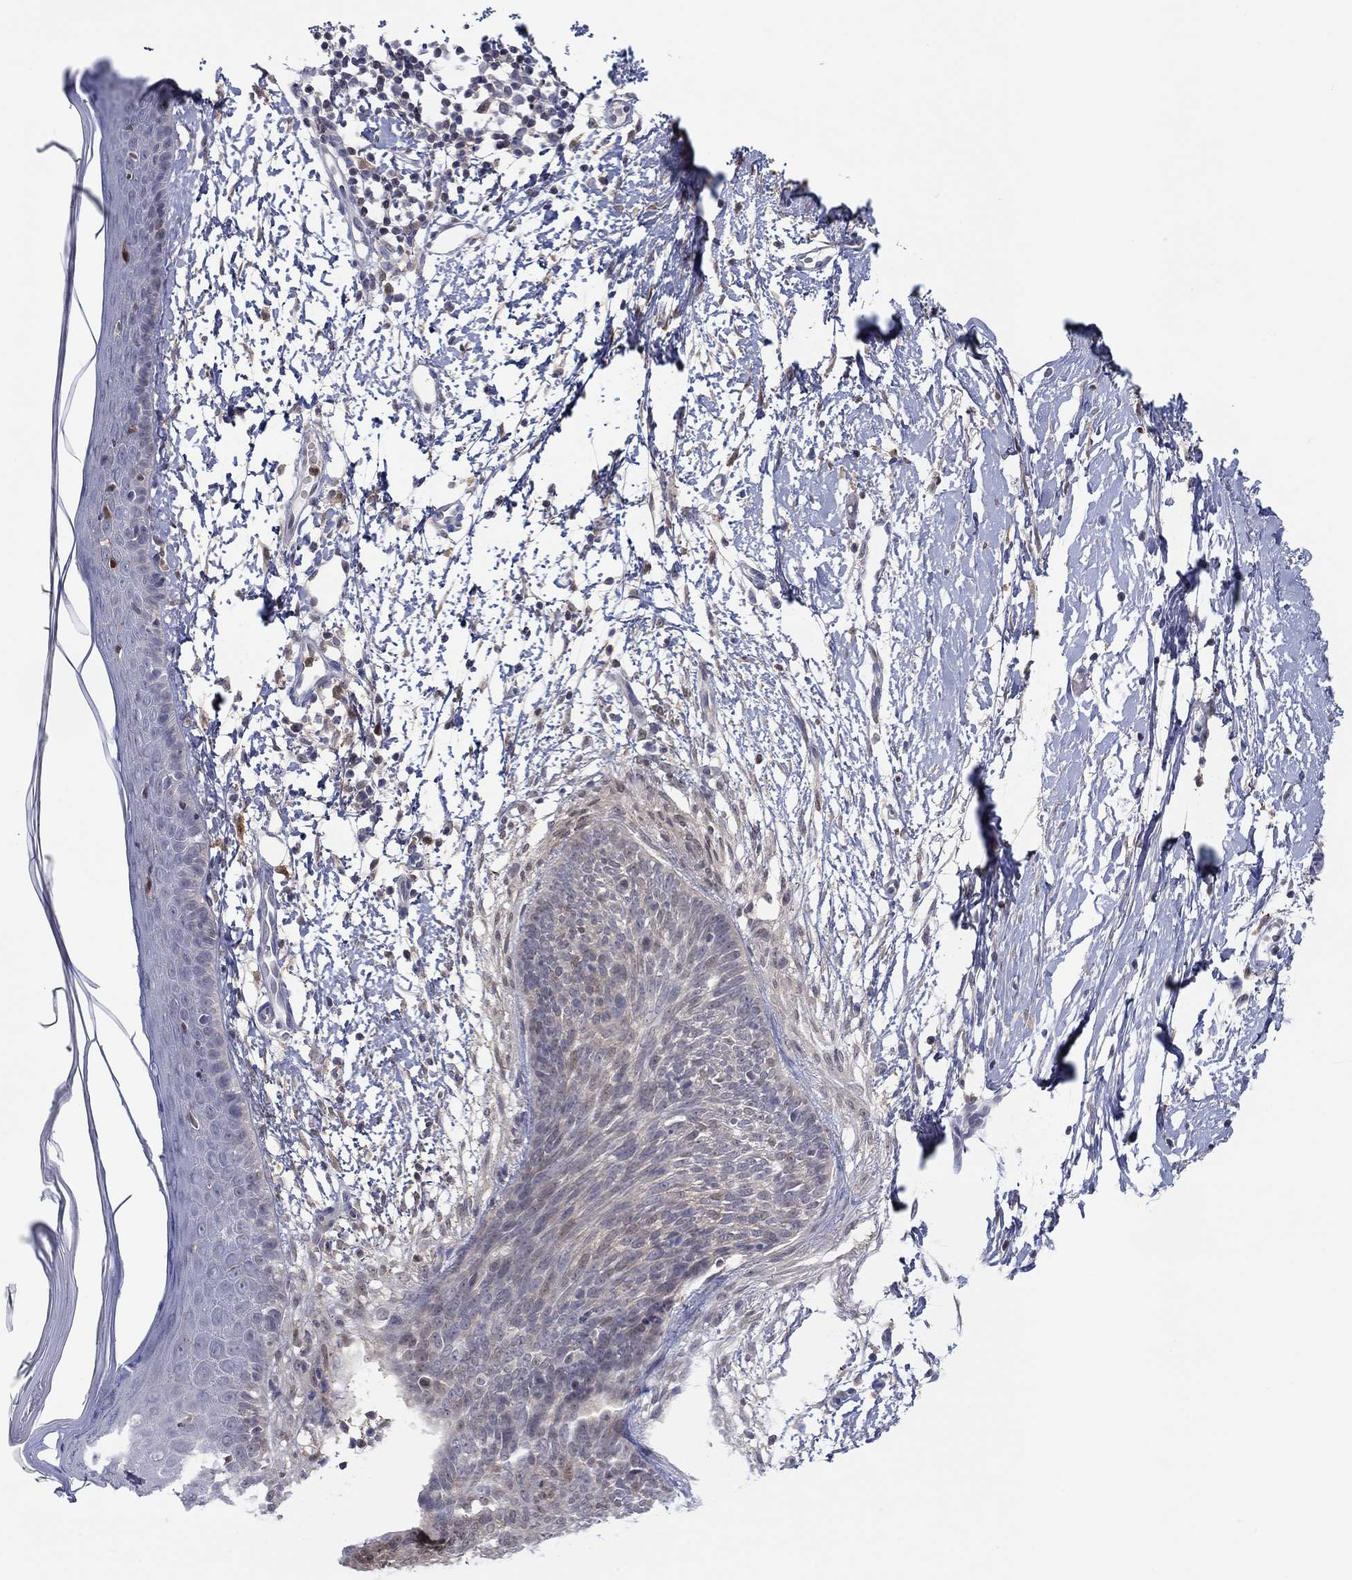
{"staining": {"intensity": "negative", "quantity": "none", "location": "none"}, "tissue": "skin cancer", "cell_type": "Tumor cells", "image_type": "cancer", "snomed": [{"axis": "morphology", "description": "Normal tissue, NOS"}, {"axis": "morphology", "description": "Basal cell carcinoma"}, {"axis": "topography", "description": "Skin"}], "caption": "Skin basal cell carcinoma stained for a protein using immunohistochemistry demonstrates no expression tumor cells.", "gene": "PDXK", "patient": {"sex": "male", "age": 84}}